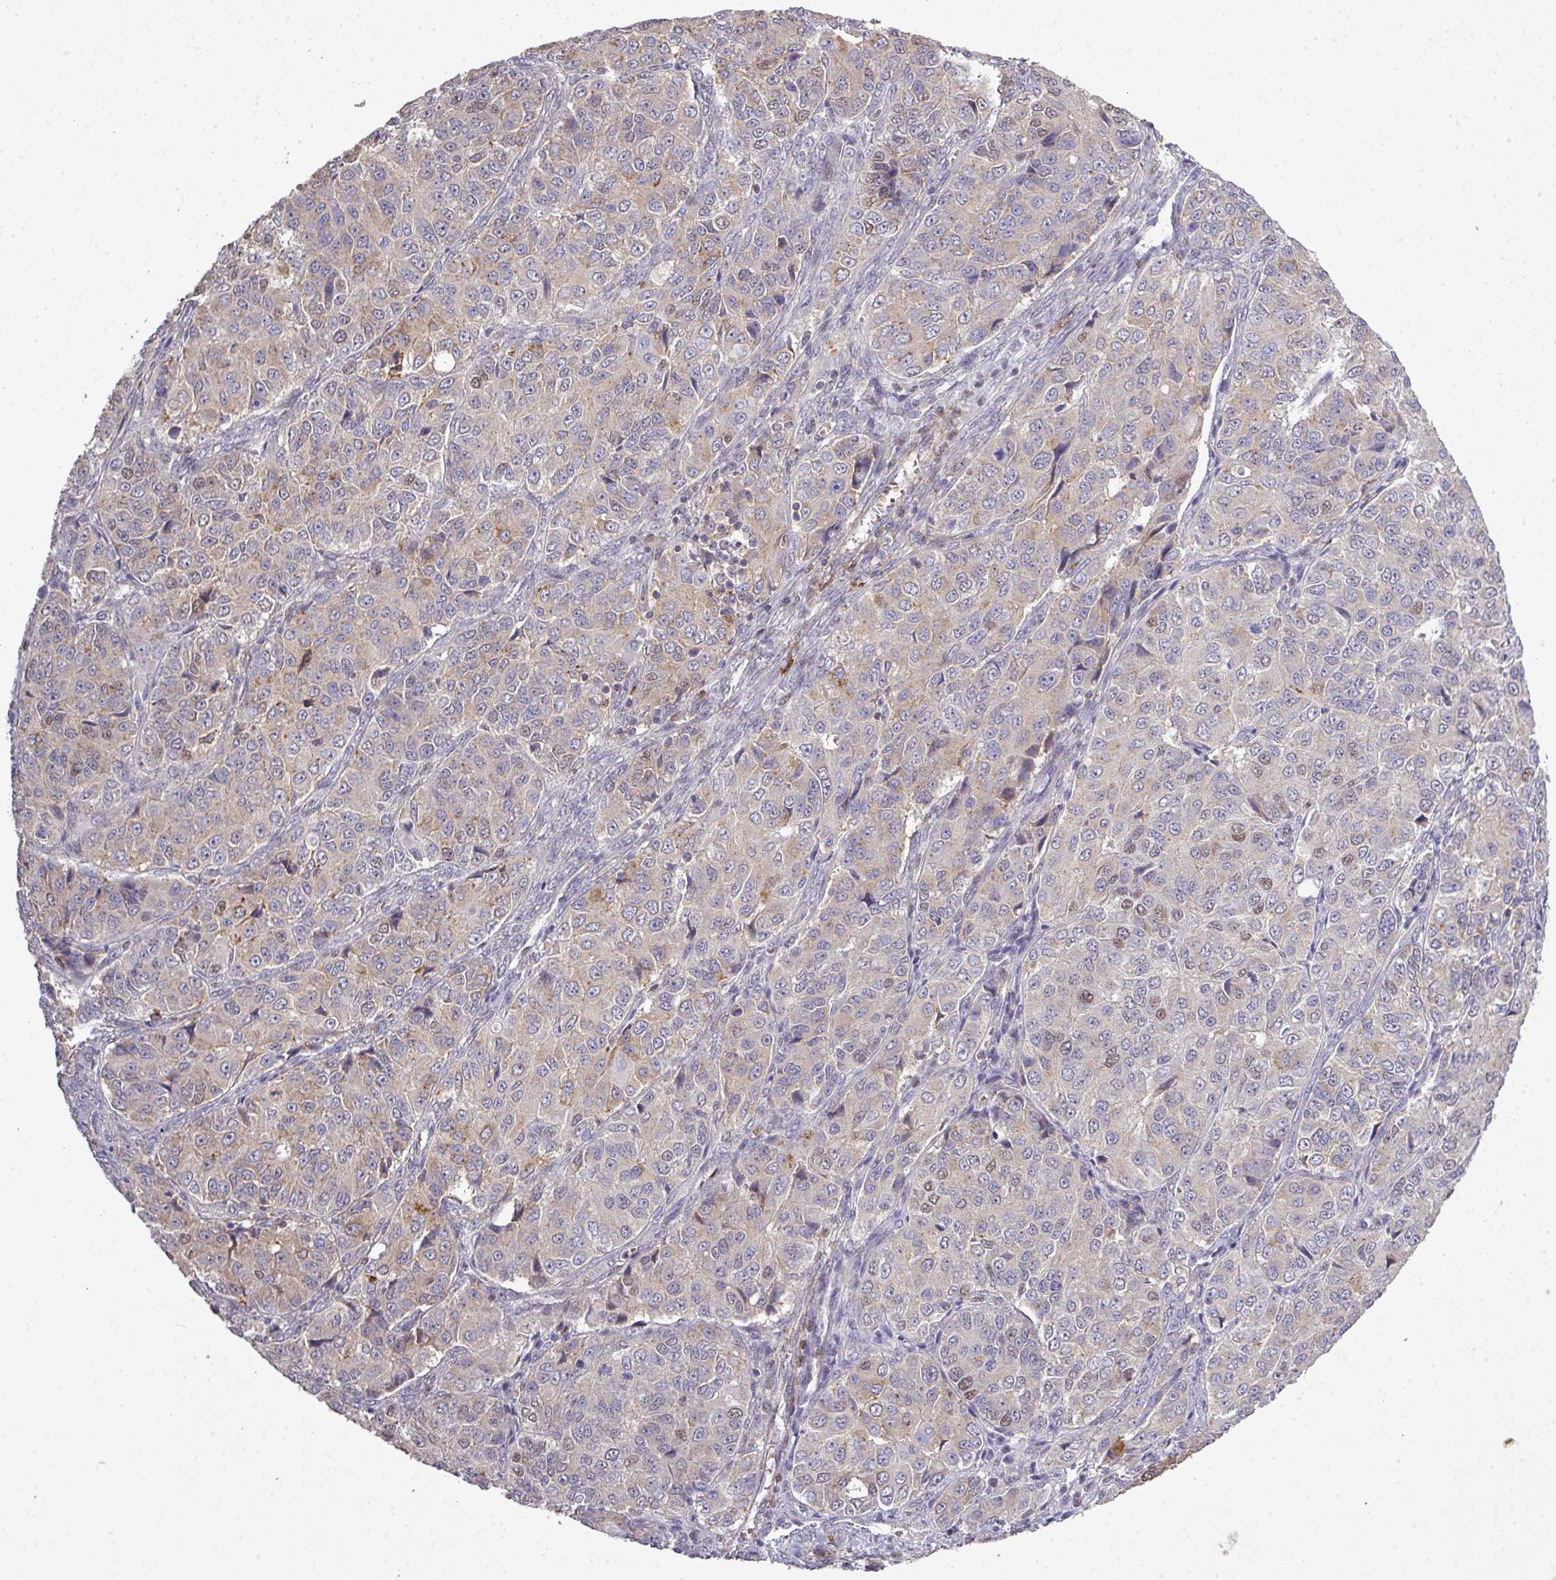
{"staining": {"intensity": "weak", "quantity": "<25%", "location": "cytoplasmic/membranous,nuclear"}, "tissue": "ovarian cancer", "cell_type": "Tumor cells", "image_type": "cancer", "snomed": [{"axis": "morphology", "description": "Carcinoma, endometroid"}, {"axis": "topography", "description": "Ovary"}], "caption": "Immunohistochemical staining of ovarian cancer (endometroid carcinoma) displays no significant positivity in tumor cells.", "gene": "TPRA1", "patient": {"sex": "female", "age": 51}}